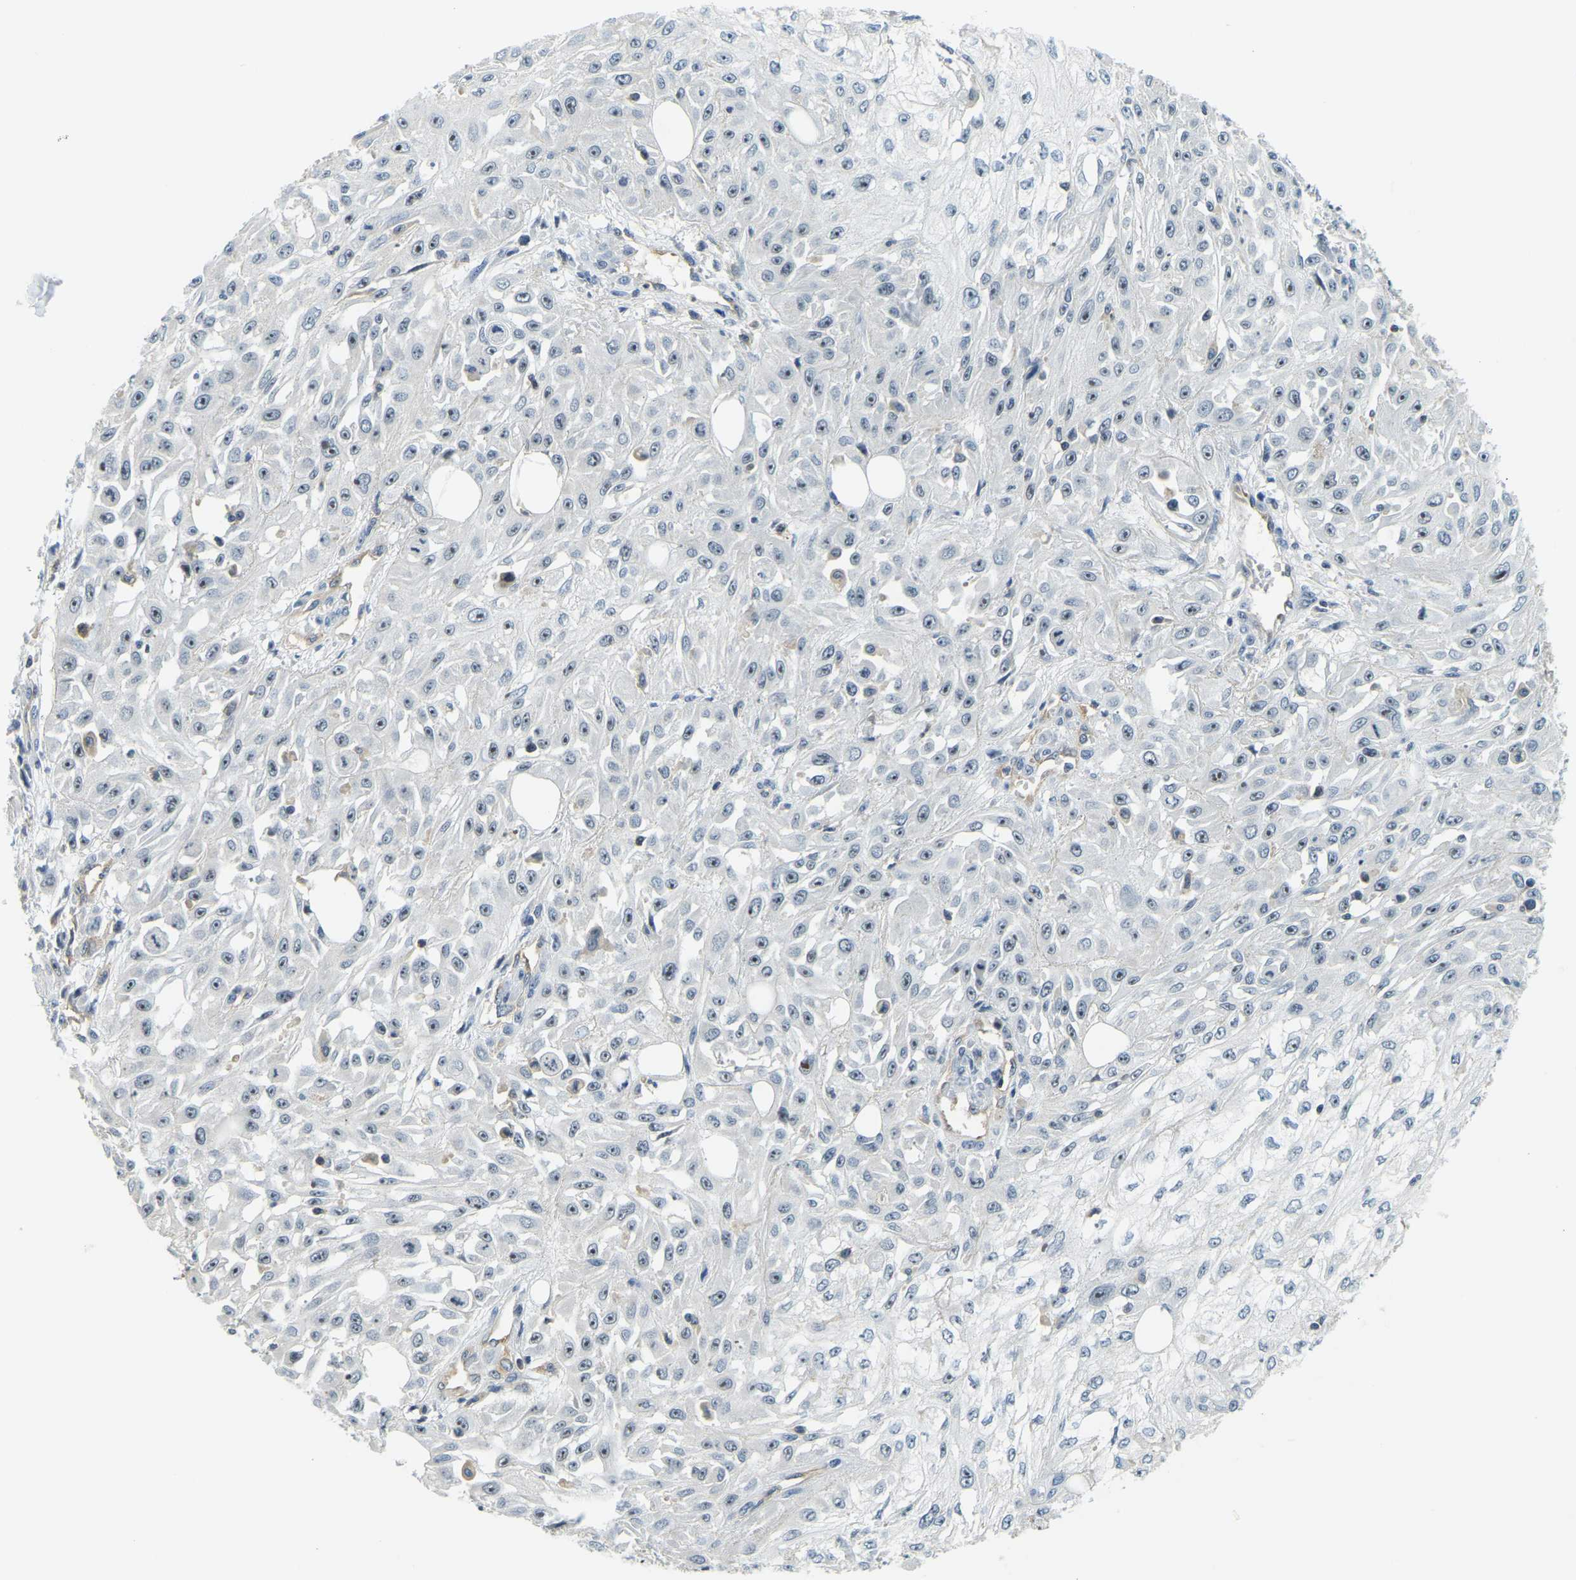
{"staining": {"intensity": "weak", "quantity": "25%-75%", "location": "nuclear"}, "tissue": "skin cancer", "cell_type": "Tumor cells", "image_type": "cancer", "snomed": [{"axis": "morphology", "description": "Squamous cell carcinoma, NOS"}, {"axis": "morphology", "description": "Squamous cell carcinoma, metastatic, NOS"}, {"axis": "topography", "description": "Skin"}, {"axis": "topography", "description": "Lymph node"}], "caption": "Human skin cancer stained for a protein (brown) demonstrates weak nuclear positive expression in about 25%-75% of tumor cells.", "gene": "RRP1", "patient": {"sex": "male", "age": 75}}